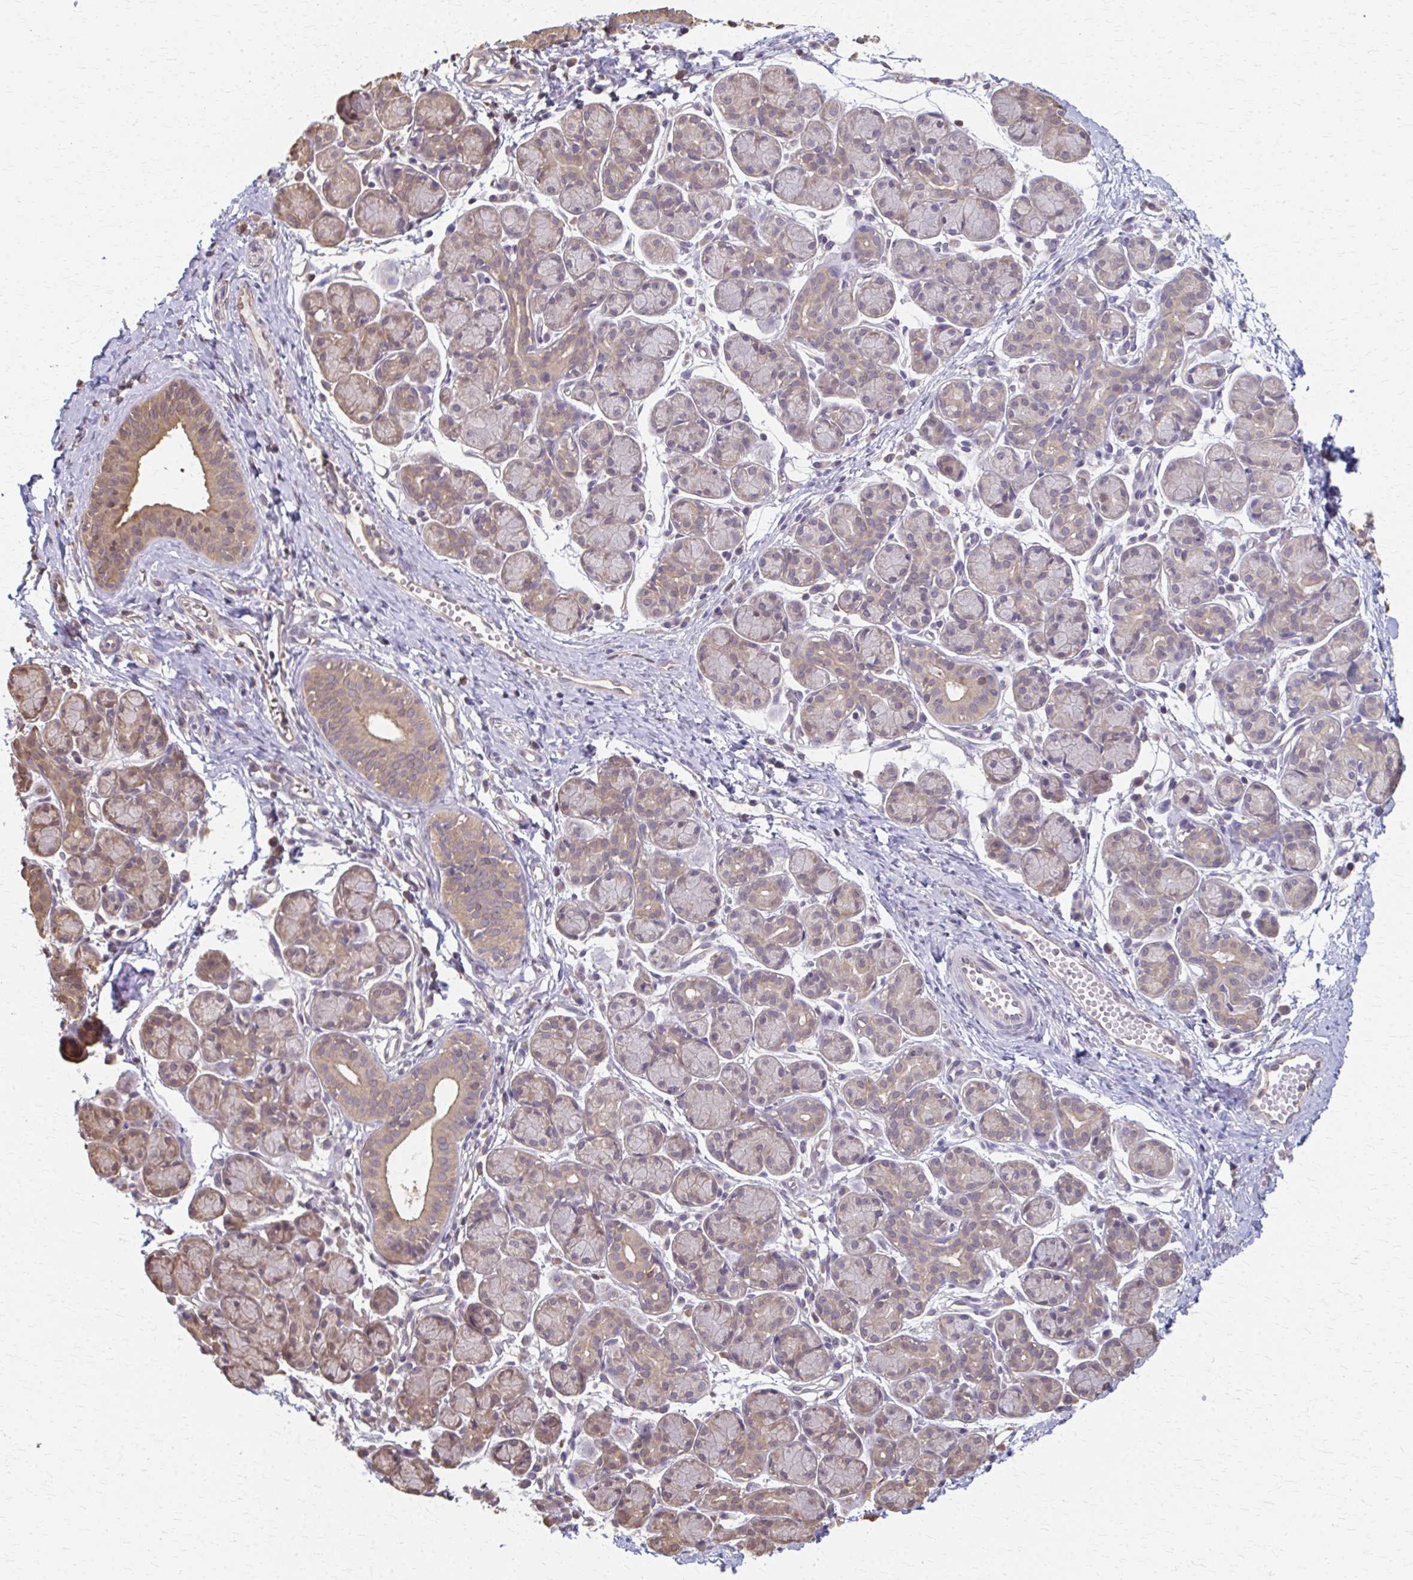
{"staining": {"intensity": "weak", "quantity": "25%-75%", "location": "cytoplasmic/membranous"}, "tissue": "salivary gland", "cell_type": "Glandular cells", "image_type": "normal", "snomed": [{"axis": "morphology", "description": "Normal tissue, NOS"}, {"axis": "morphology", "description": "Inflammation, NOS"}, {"axis": "topography", "description": "Lymph node"}, {"axis": "topography", "description": "Salivary gland"}], "caption": "A high-resolution micrograph shows IHC staining of normal salivary gland, which exhibits weak cytoplasmic/membranous expression in approximately 25%-75% of glandular cells. The staining is performed using DAB brown chromogen to label protein expression. The nuclei are counter-stained blue using hematoxylin.", "gene": "RABGAP1L", "patient": {"sex": "male", "age": 3}}